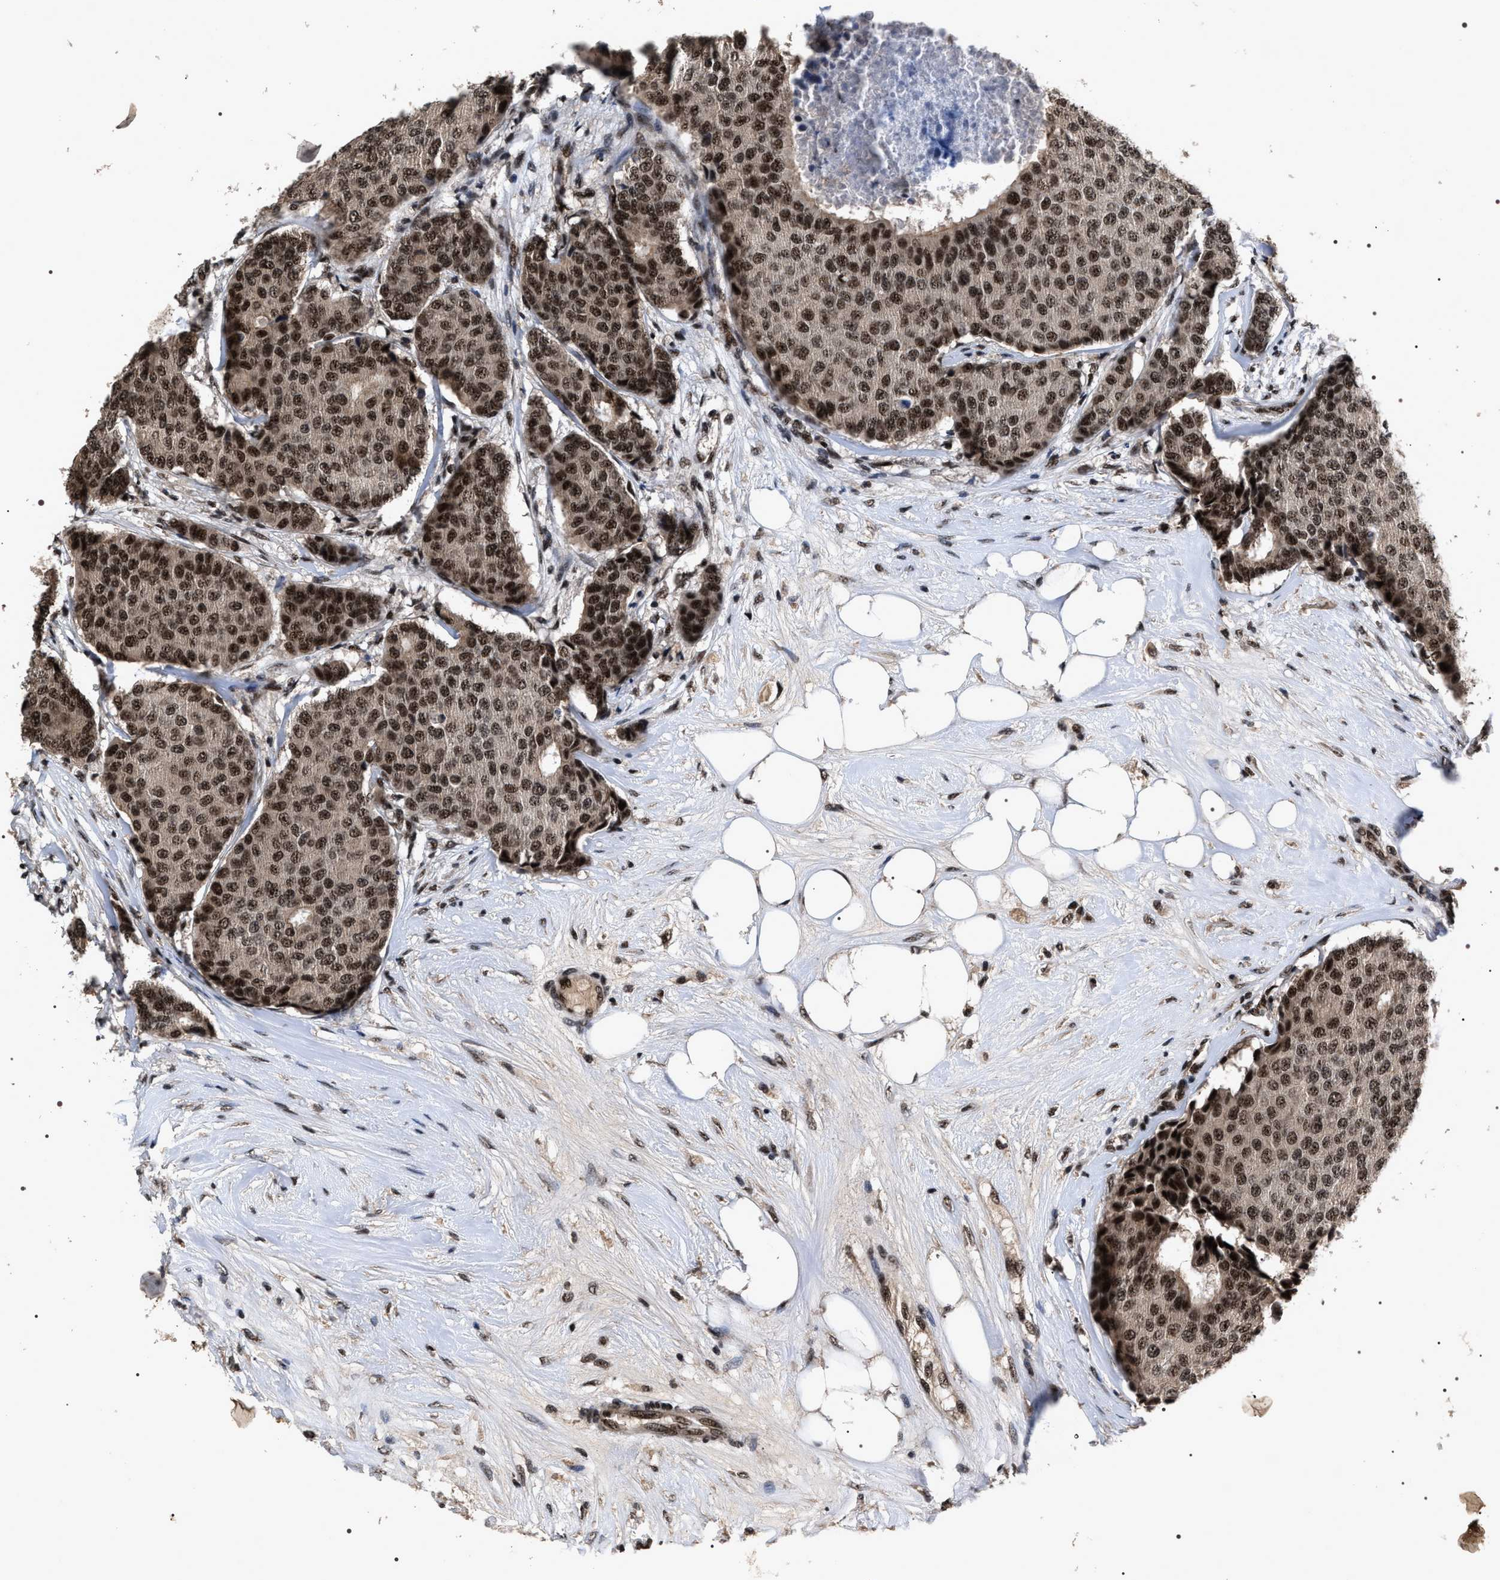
{"staining": {"intensity": "moderate", "quantity": ">75%", "location": "nuclear"}, "tissue": "breast cancer", "cell_type": "Tumor cells", "image_type": "cancer", "snomed": [{"axis": "morphology", "description": "Duct carcinoma"}, {"axis": "topography", "description": "Breast"}], "caption": "Immunohistochemical staining of human breast cancer (infiltrating ductal carcinoma) reveals medium levels of moderate nuclear positivity in about >75% of tumor cells. (DAB (3,3'-diaminobenzidine) IHC with brightfield microscopy, high magnification).", "gene": "RRP1B", "patient": {"sex": "female", "age": 75}}